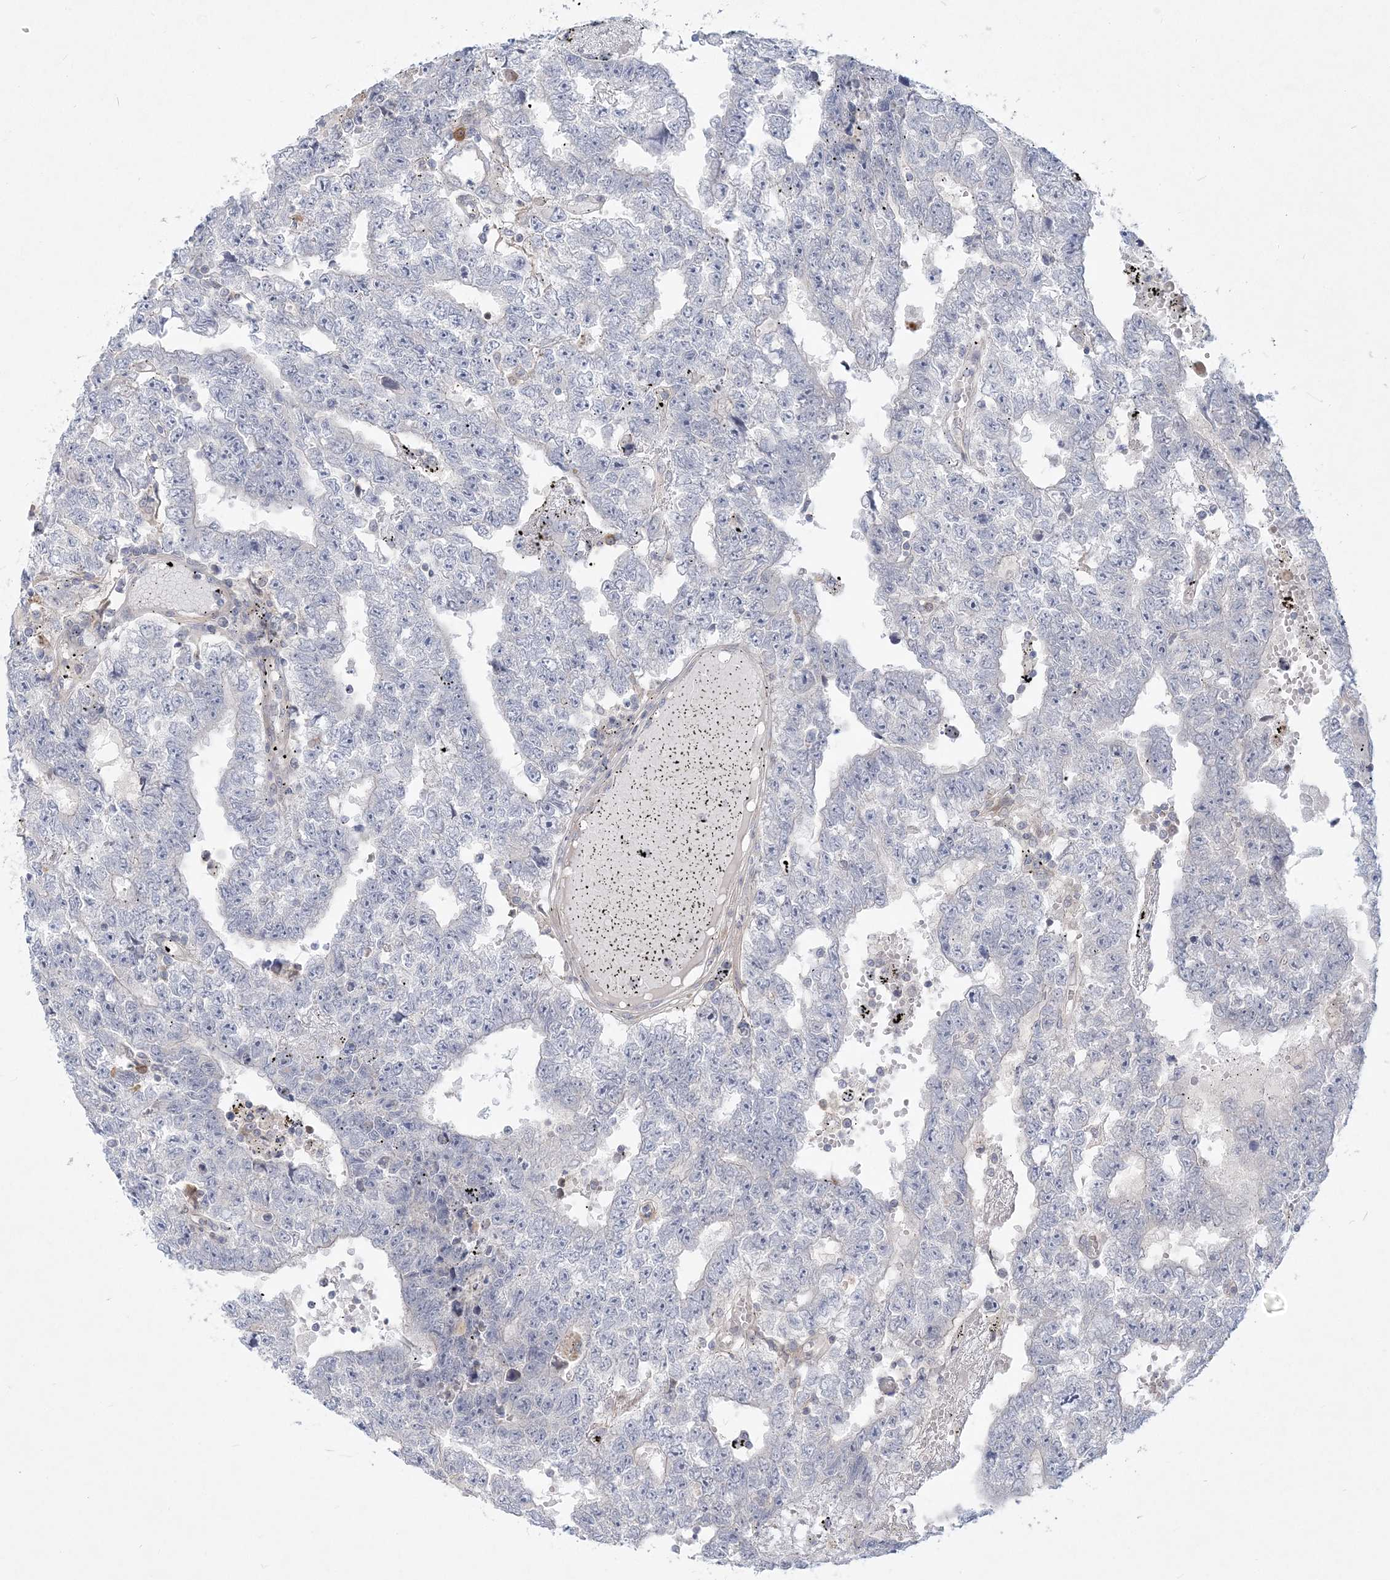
{"staining": {"intensity": "negative", "quantity": "none", "location": "none"}, "tissue": "testis cancer", "cell_type": "Tumor cells", "image_type": "cancer", "snomed": [{"axis": "morphology", "description": "Carcinoma, Embryonal, NOS"}, {"axis": "topography", "description": "Testis"}], "caption": "Immunohistochemical staining of embryonal carcinoma (testis) displays no significant expression in tumor cells.", "gene": "GMPPA", "patient": {"sex": "male", "age": 25}}